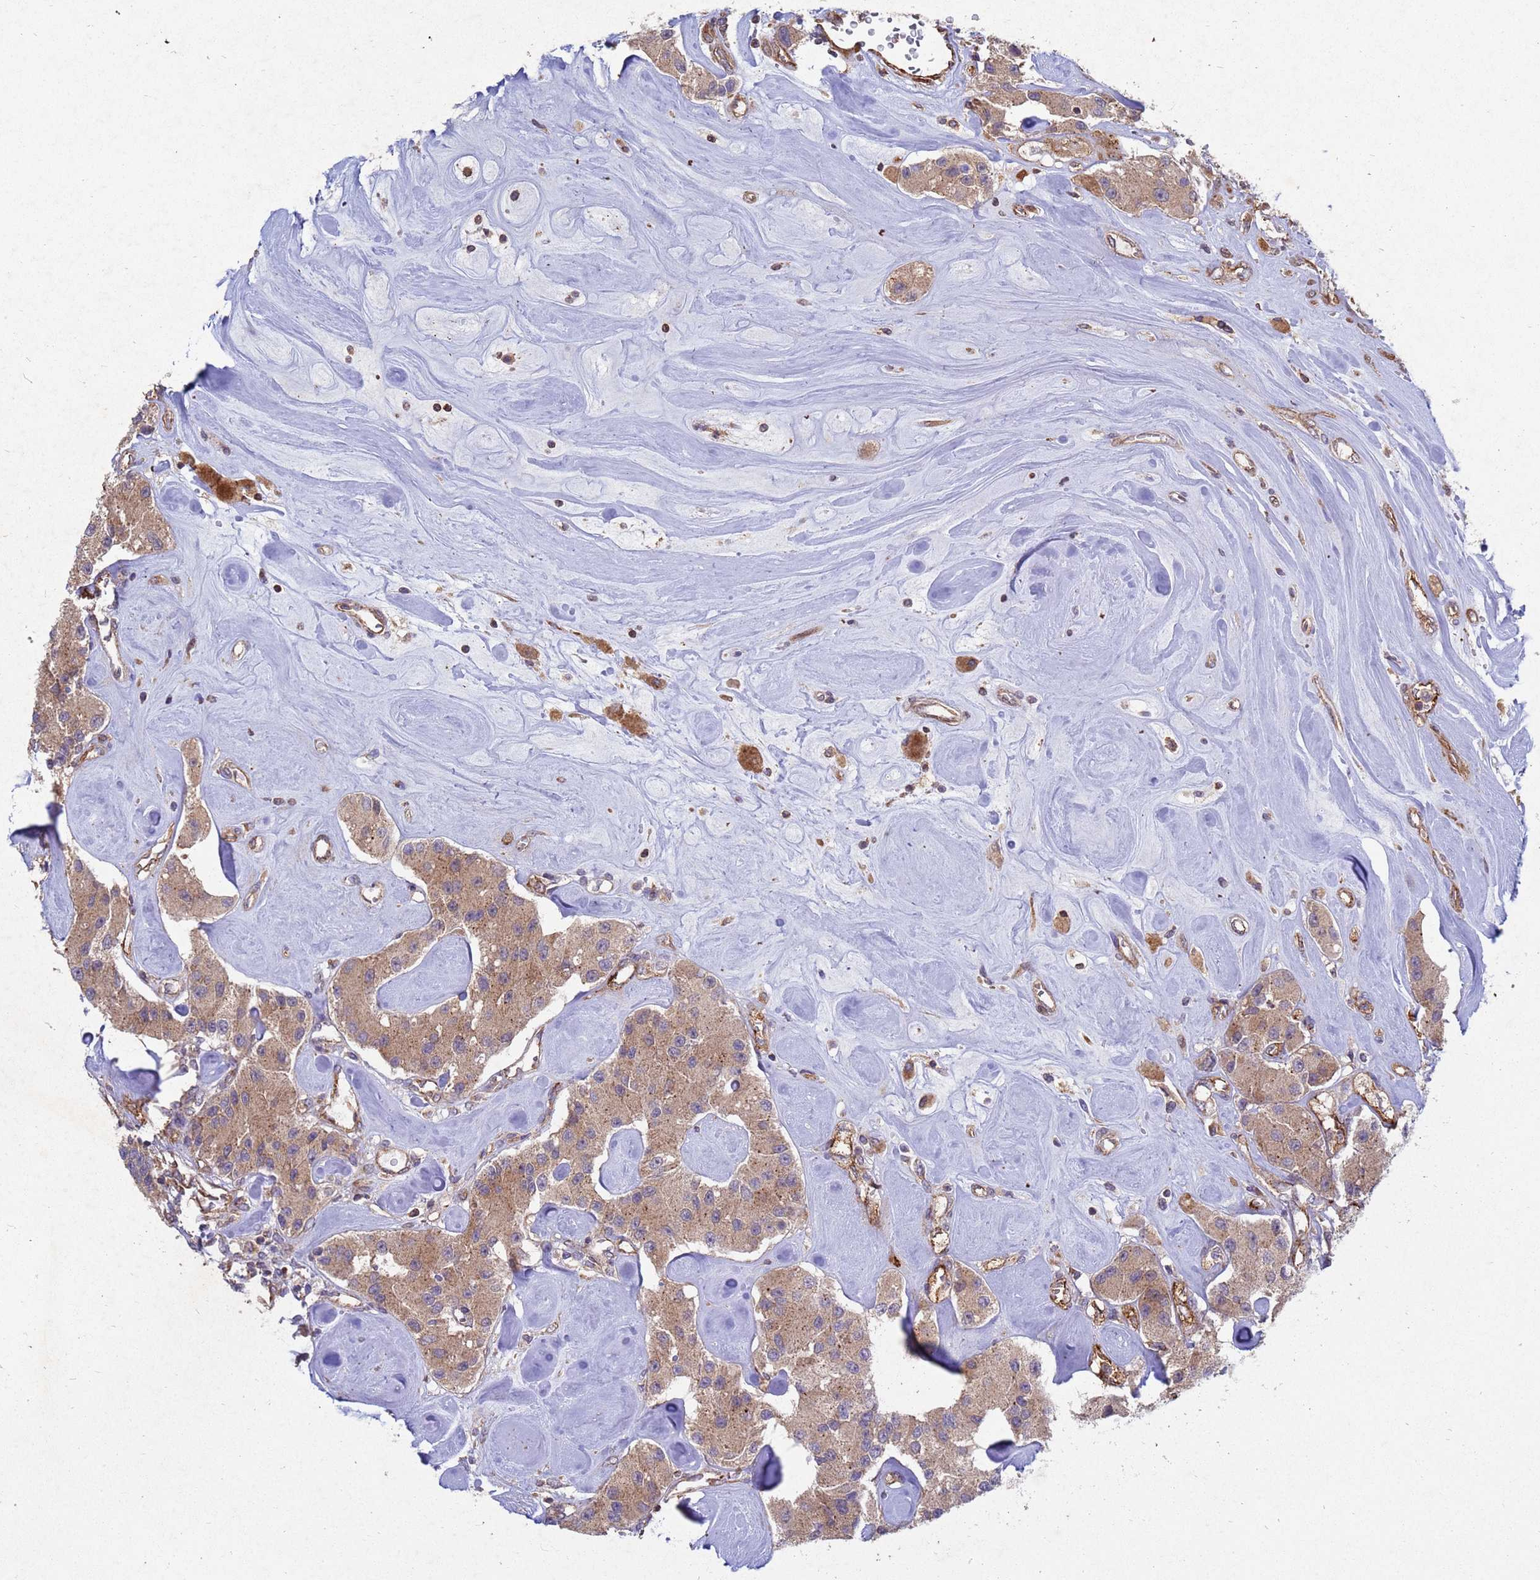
{"staining": {"intensity": "moderate", "quantity": ">75%", "location": "cytoplasmic/membranous"}, "tissue": "carcinoid", "cell_type": "Tumor cells", "image_type": "cancer", "snomed": [{"axis": "morphology", "description": "Carcinoid, malignant, NOS"}, {"axis": "topography", "description": "Pancreas"}], "caption": "The micrograph displays staining of malignant carcinoid, revealing moderate cytoplasmic/membranous protein expression (brown color) within tumor cells. The protein is shown in brown color, while the nuclei are stained blue.", "gene": "CDC34", "patient": {"sex": "male", "age": 41}}